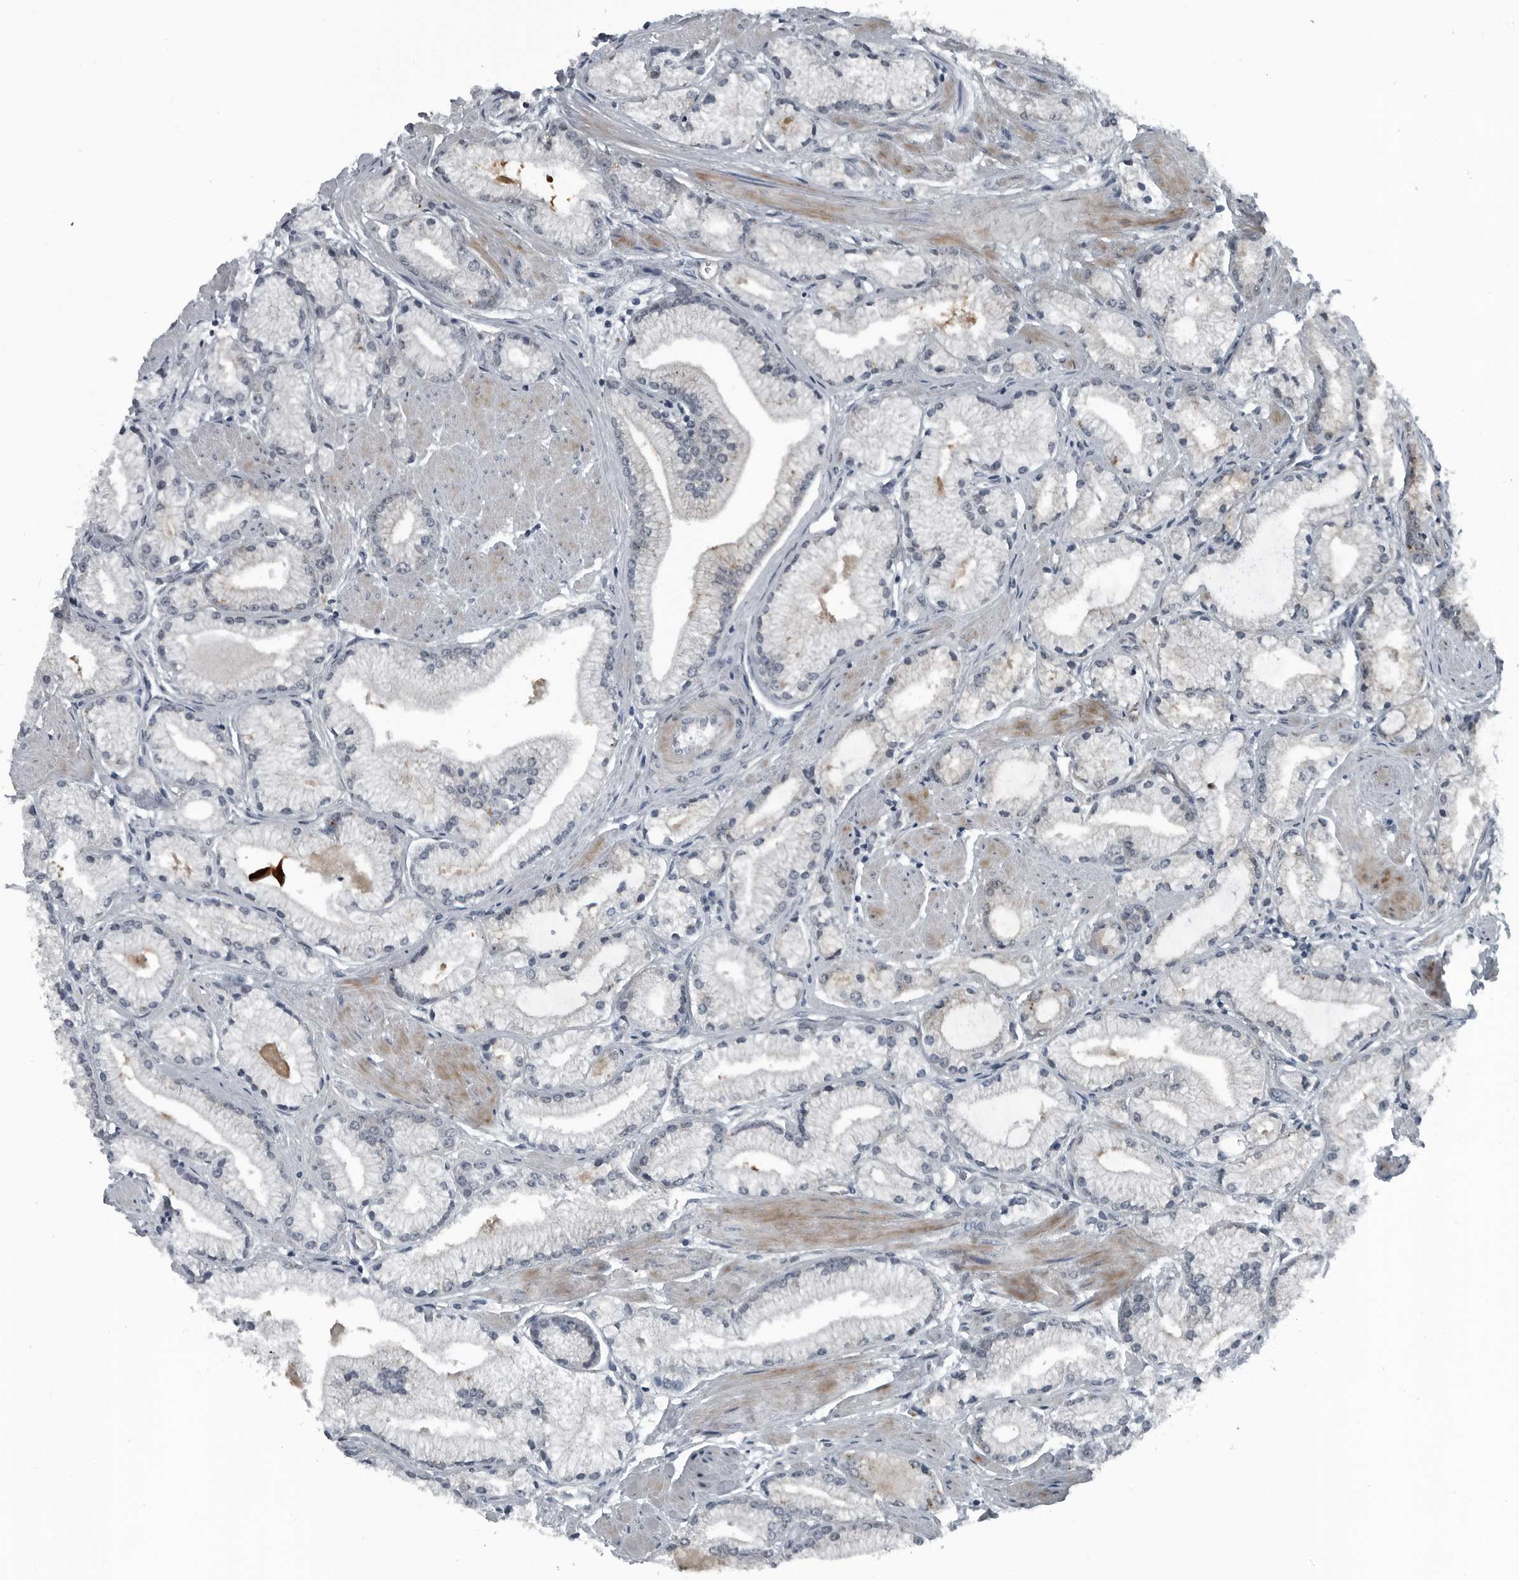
{"staining": {"intensity": "moderate", "quantity": "<25%", "location": "cytoplasmic/membranous"}, "tissue": "prostate cancer", "cell_type": "Tumor cells", "image_type": "cancer", "snomed": [{"axis": "morphology", "description": "Adenocarcinoma, High grade"}, {"axis": "topography", "description": "Prostate"}], "caption": "DAB immunohistochemical staining of human prostate adenocarcinoma (high-grade) reveals moderate cytoplasmic/membranous protein expression in approximately <25% of tumor cells.", "gene": "GAK", "patient": {"sex": "male", "age": 50}}